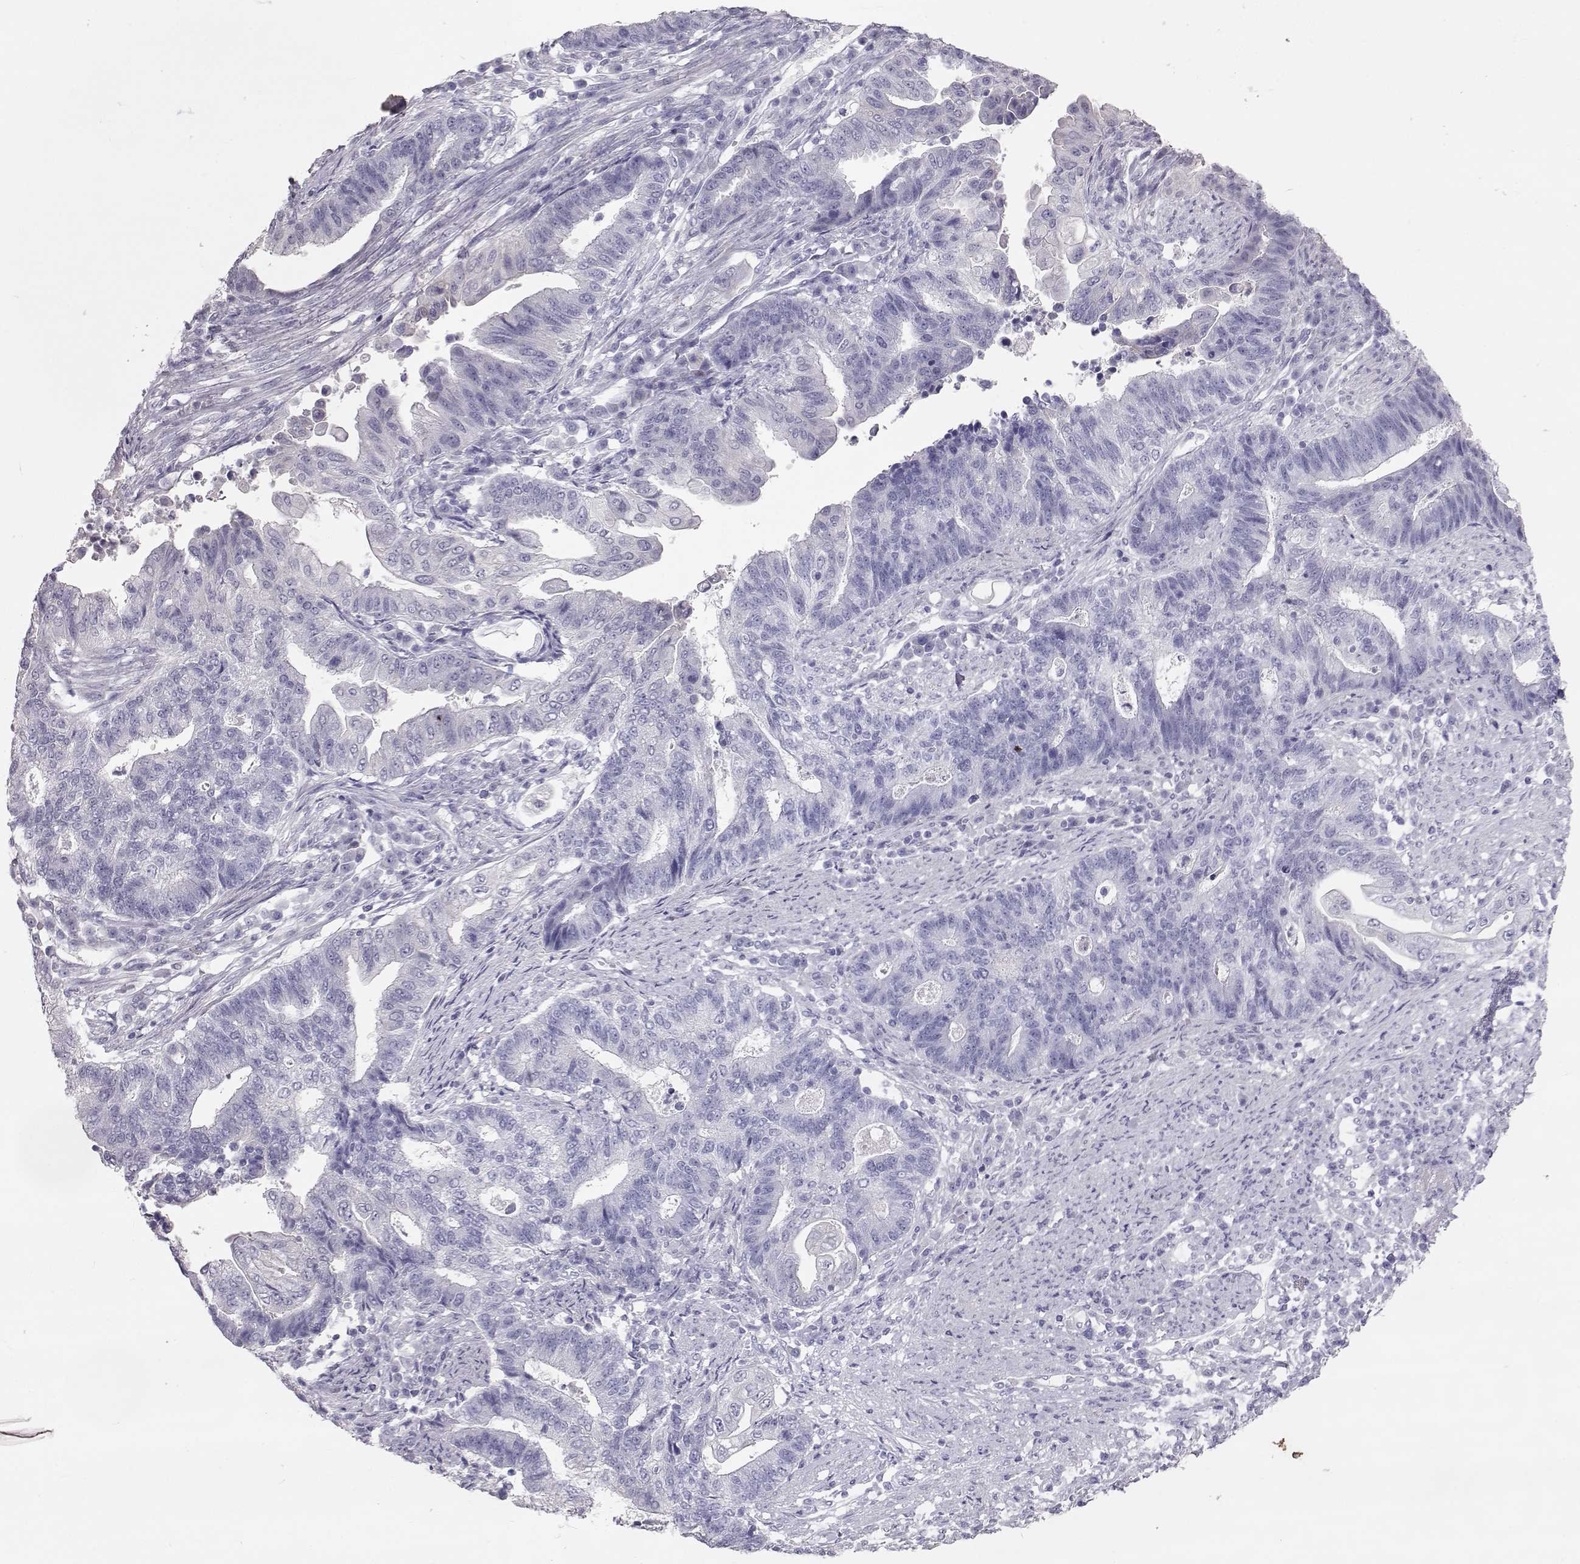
{"staining": {"intensity": "negative", "quantity": "none", "location": "none"}, "tissue": "endometrial cancer", "cell_type": "Tumor cells", "image_type": "cancer", "snomed": [{"axis": "morphology", "description": "Adenocarcinoma, NOS"}, {"axis": "topography", "description": "Uterus"}, {"axis": "topography", "description": "Endometrium"}], "caption": "Immunohistochemistry (IHC) photomicrograph of human endometrial adenocarcinoma stained for a protein (brown), which exhibits no positivity in tumor cells.", "gene": "RD3", "patient": {"sex": "female", "age": 54}}